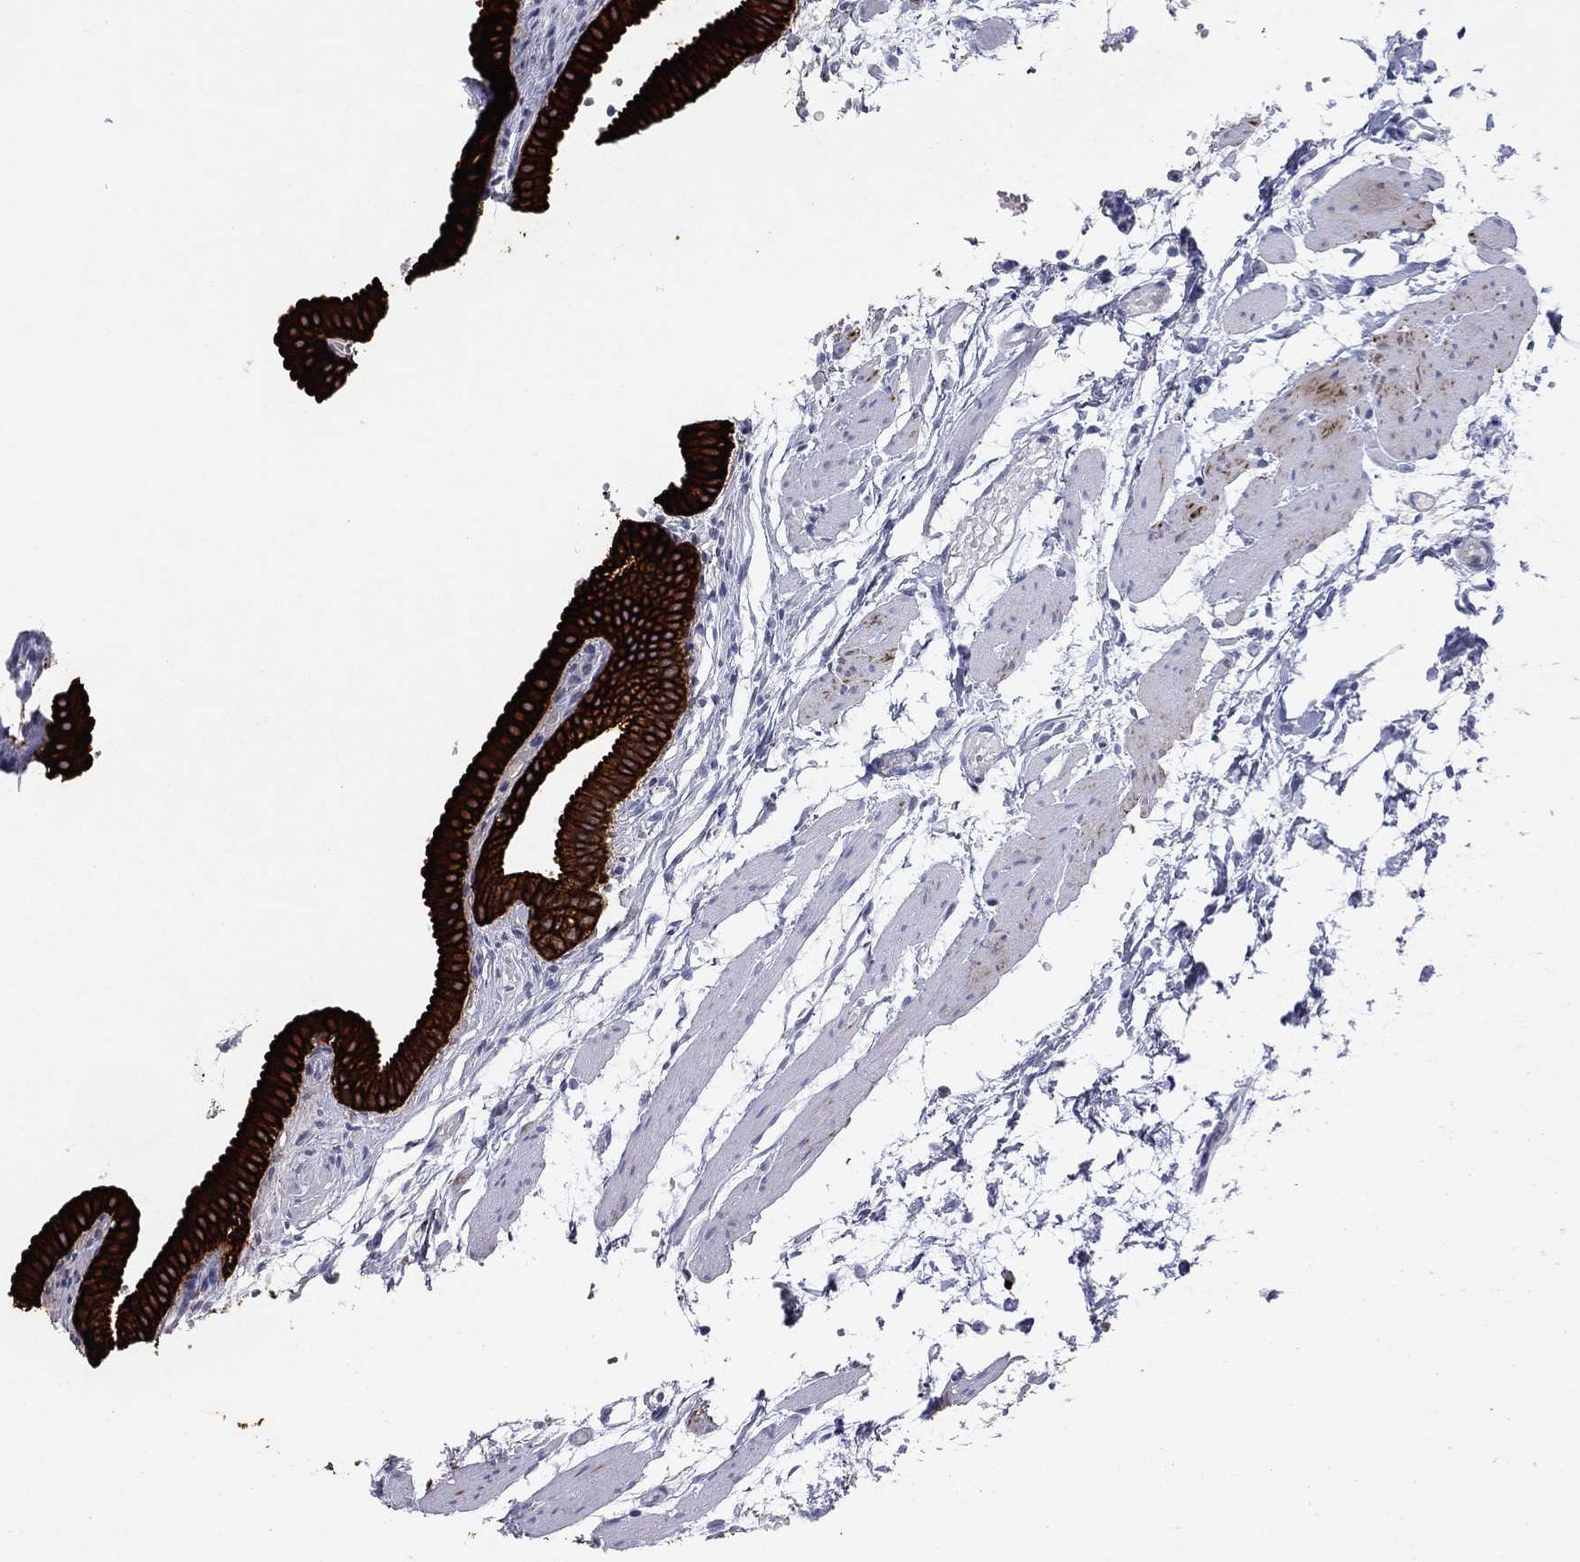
{"staining": {"intensity": "strong", "quantity": ">75%", "location": "cytoplasmic/membranous"}, "tissue": "gallbladder", "cell_type": "Glandular cells", "image_type": "normal", "snomed": [{"axis": "morphology", "description": "Normal tissue, NOS"}, {"axis": "topography", "description": "Gallbladder"}, {"axis": "topography", "description": "Peripheral nerve tissue"}], "caption": "Protein staining shows strong cytoplasmic/membranous positivity in about >75% of glandular cells in normal gallbladder.", "gene": "KRT7", "patient": {"sex": "female", "age": 45}}